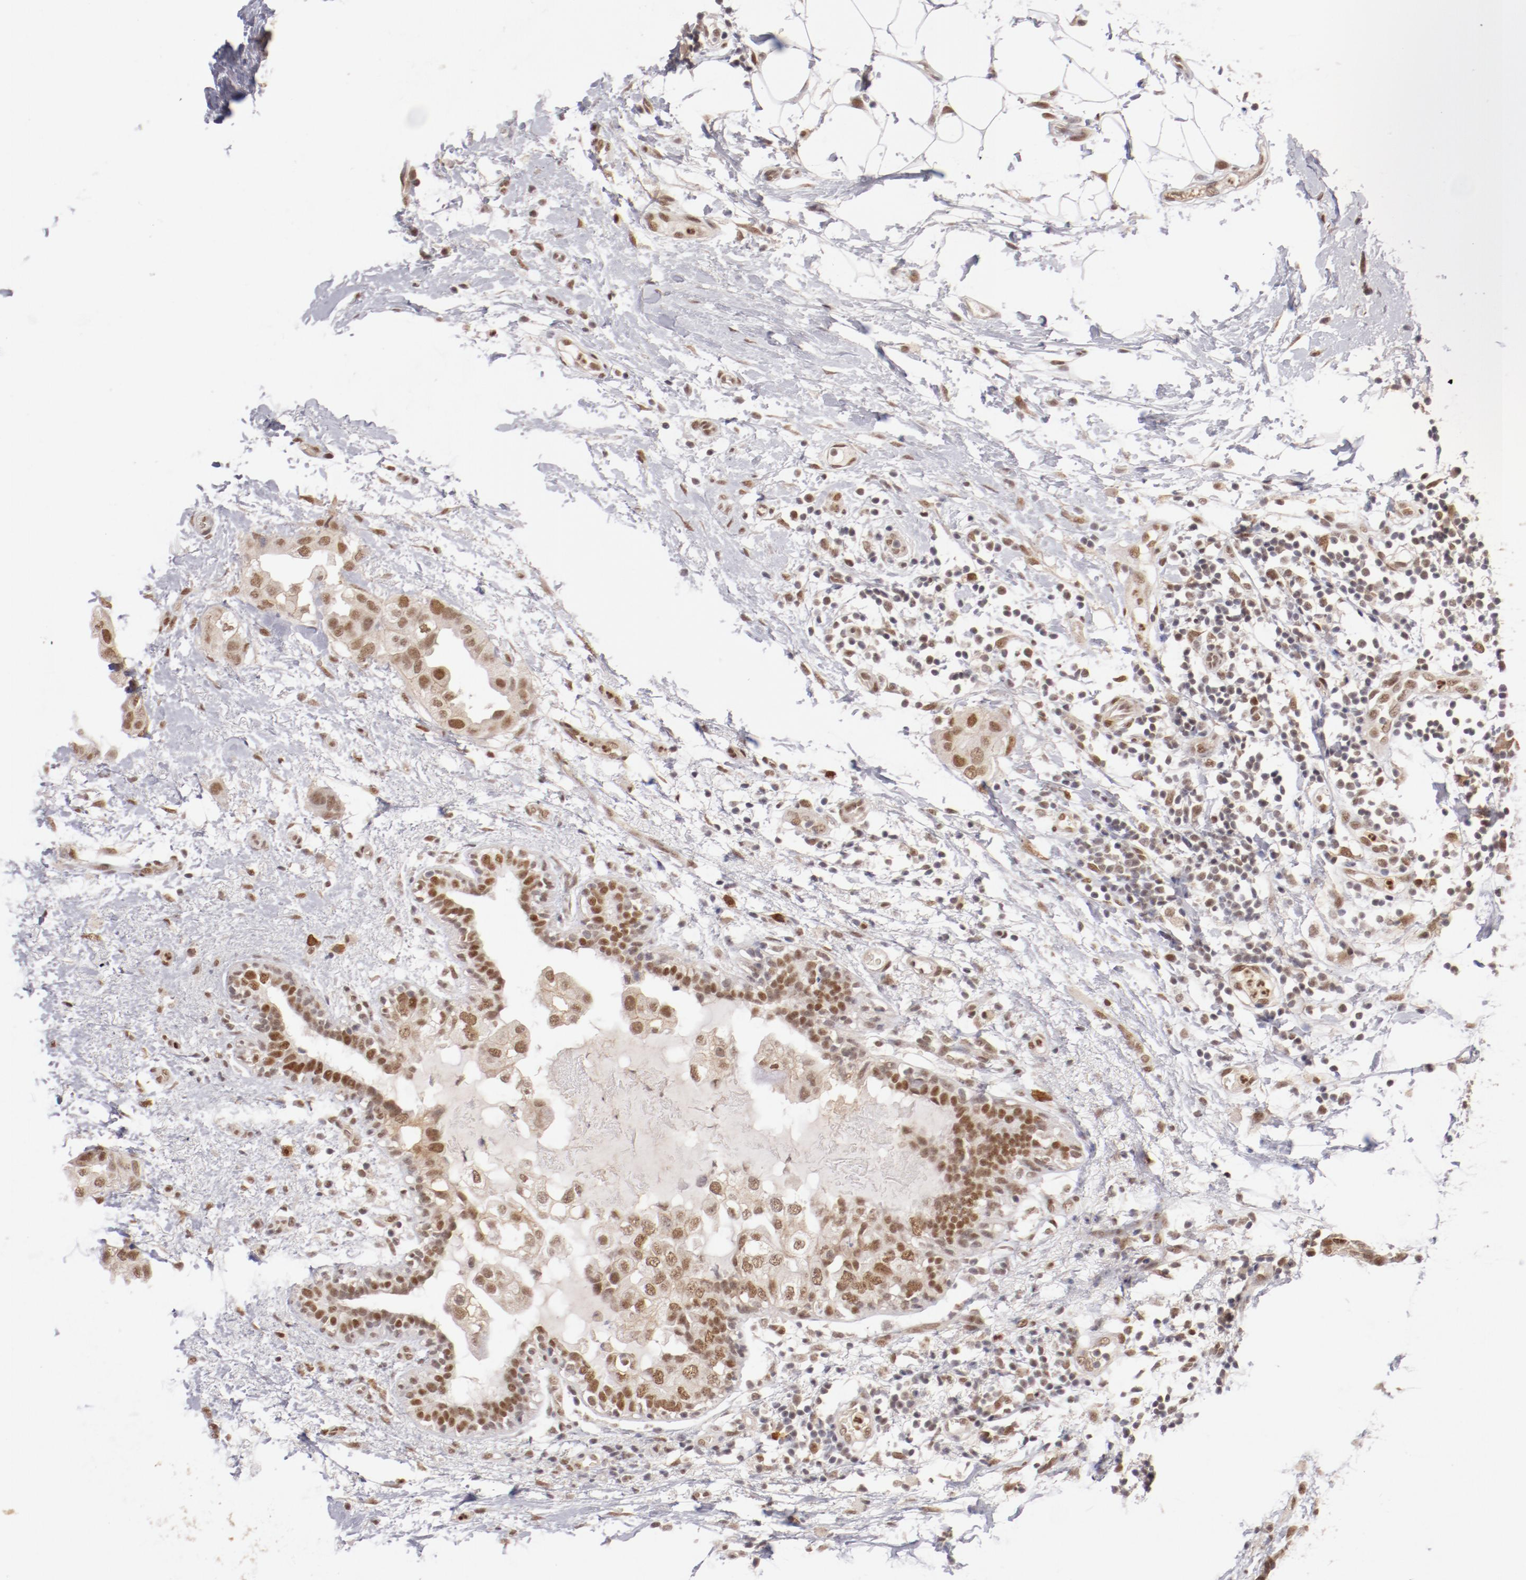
{"staining": {"intensity": "moderate", "quantity": ">75%", "location": "nuclear"}, "tissue": "breast cancer", "cell_type": "Tumor cells", "image_type": "cancer", "snomed": [{"axis": "morphology", "description": "Duct carcinoma"}, {"axis": "topography", "description": "Breast"}], "caption": "Immunohistochemistry (IHC) of human breast invasive ductal carcinoma exhibits medium levels of moderate nuclear staining in approximately >75% of tumor cells.", "gene": "NFE2", "patient": {"sex": "female", "age": 40}}